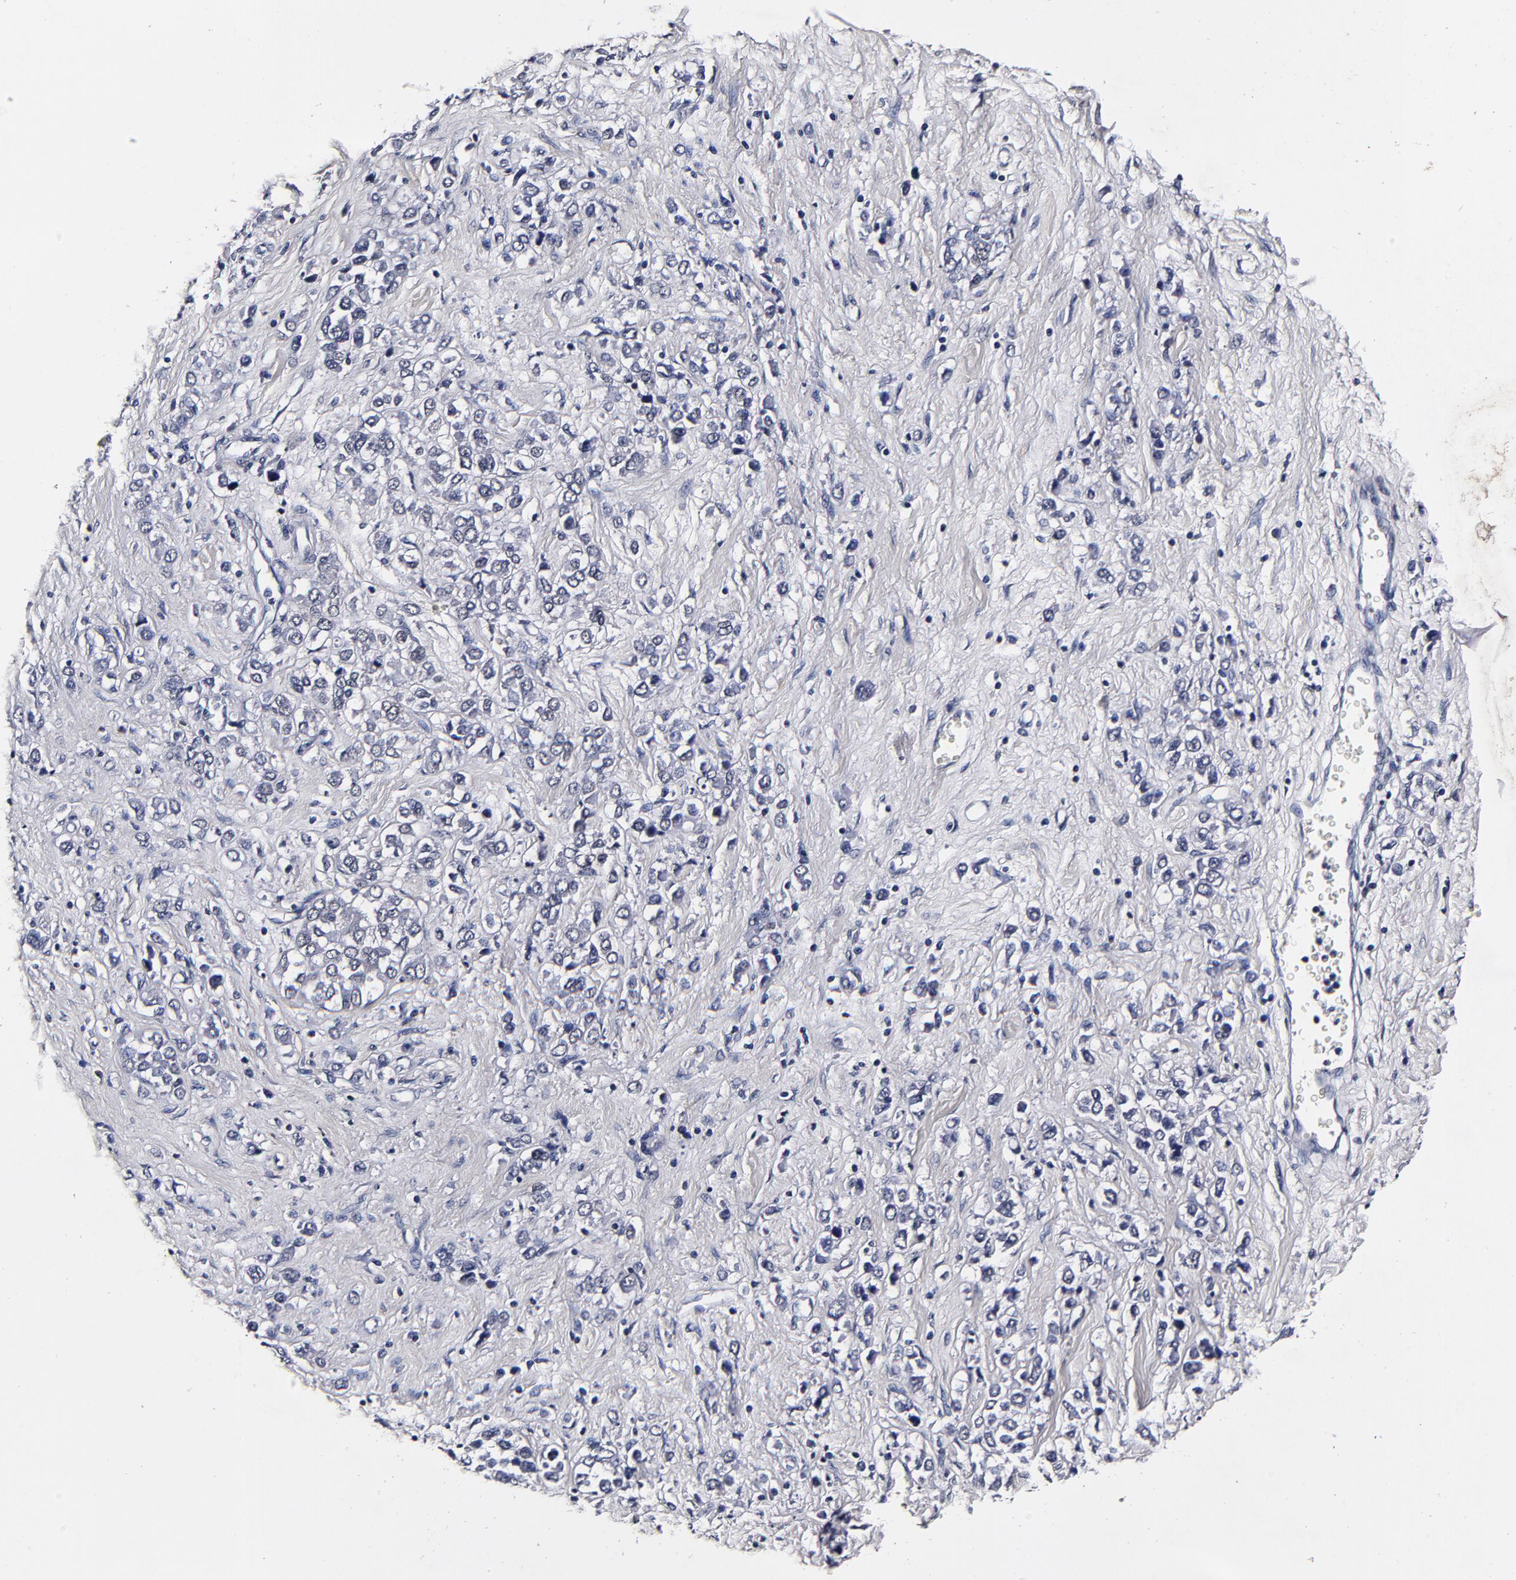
{"staining": {"intensity": "negative", "quantity": "none", "location": "none"}, "tissue": "stomach cancer", "cell_type": "Tumor cells", "image_type": "cancer", "snomed": [{"axis": "morphology", "description": "Adenocarcinoma, NOS"}, {"axis": "topography", "description": "Stomach, upper"}], "caption": "Tumor cells are negative for protein expression in human stomach cancer (adenocarcinoma).", "gene": "MMP15", "patient": {"sex": "male", "age": 76}}